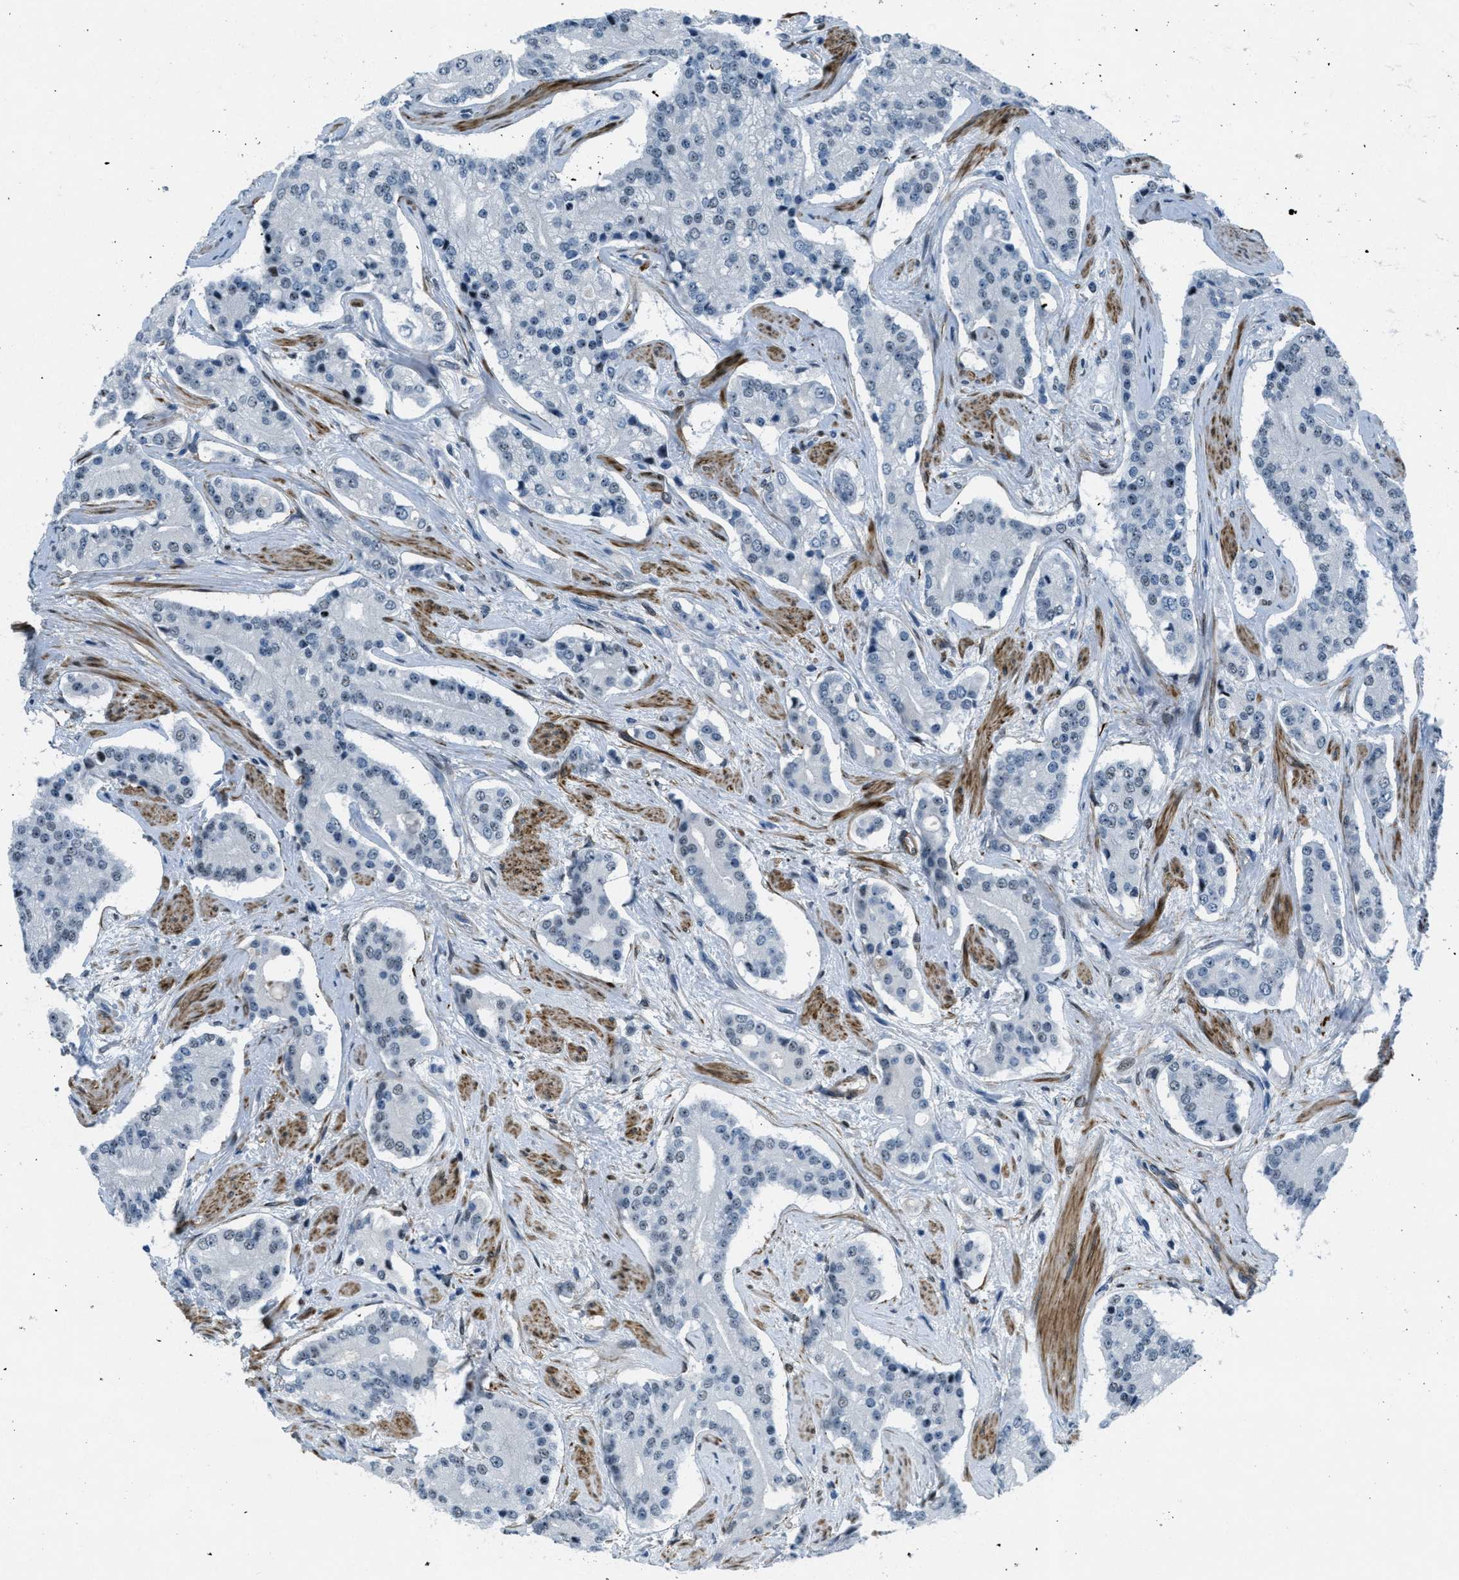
{"staining": {"intensity": "strong", "quantity": "25%-75%", "location": "nuclear"}, "tissue": "prostate cancer", "cell_type": "Tumor cells", "image_type": "cancer", "snomed": [{"axis": "morphology", "description": "Adenocarcinoma, High grade"}, {"axis": "topography", "description": "Prostate"}], "caption": "High-grade adenocarcinoma (prostate) was stained to show a protein in brown. There is high levels of strong nuclear positivity in approximately 25%-75% of tumor cells. (IHC, brightfield microscopy, high magnification).", "gene": "ZDHHC23", "patient": {"sex": "male", "age": 71}}